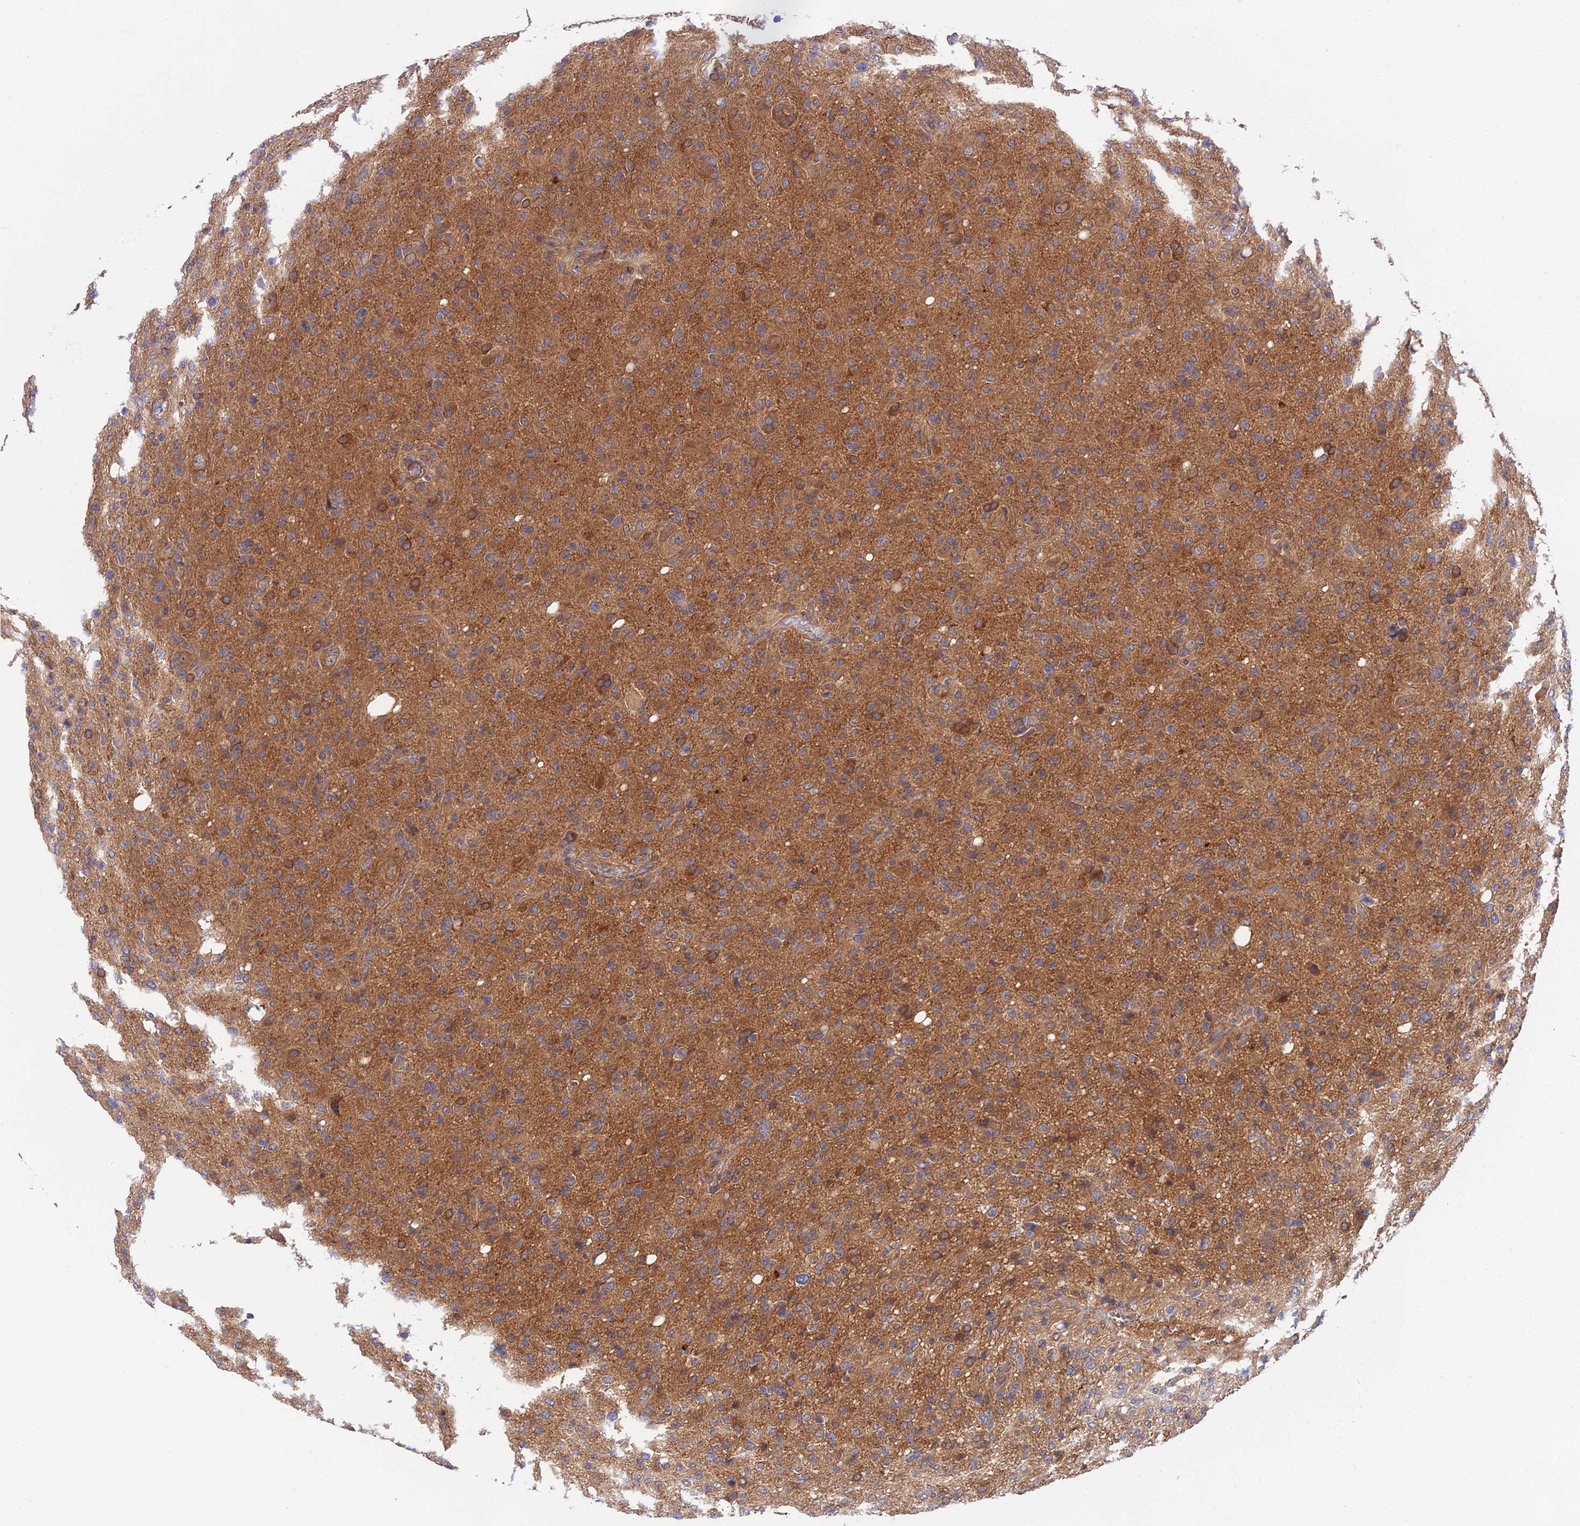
{"staining": {"intensity": "weak", "quantity": "25%-75%", "location": "cytoplasmic/membranous"}, "tissue": "glioma", "cell_type": "Tumor cells", "image_type": "cancer", "snomed": [{"axis": "morphology", "description": "Glioma, malignant, High grade"}, {"axis": "topography", "description": "Brain"}], "caption": "The image reveals a brown stain indicating the presence of a protein in the cytoplasmic/membranous of tumor cells in malignant glioma (high-grade).", "gene": "PPP2R2C", "patient": {"sex": "female", "age": 57}}